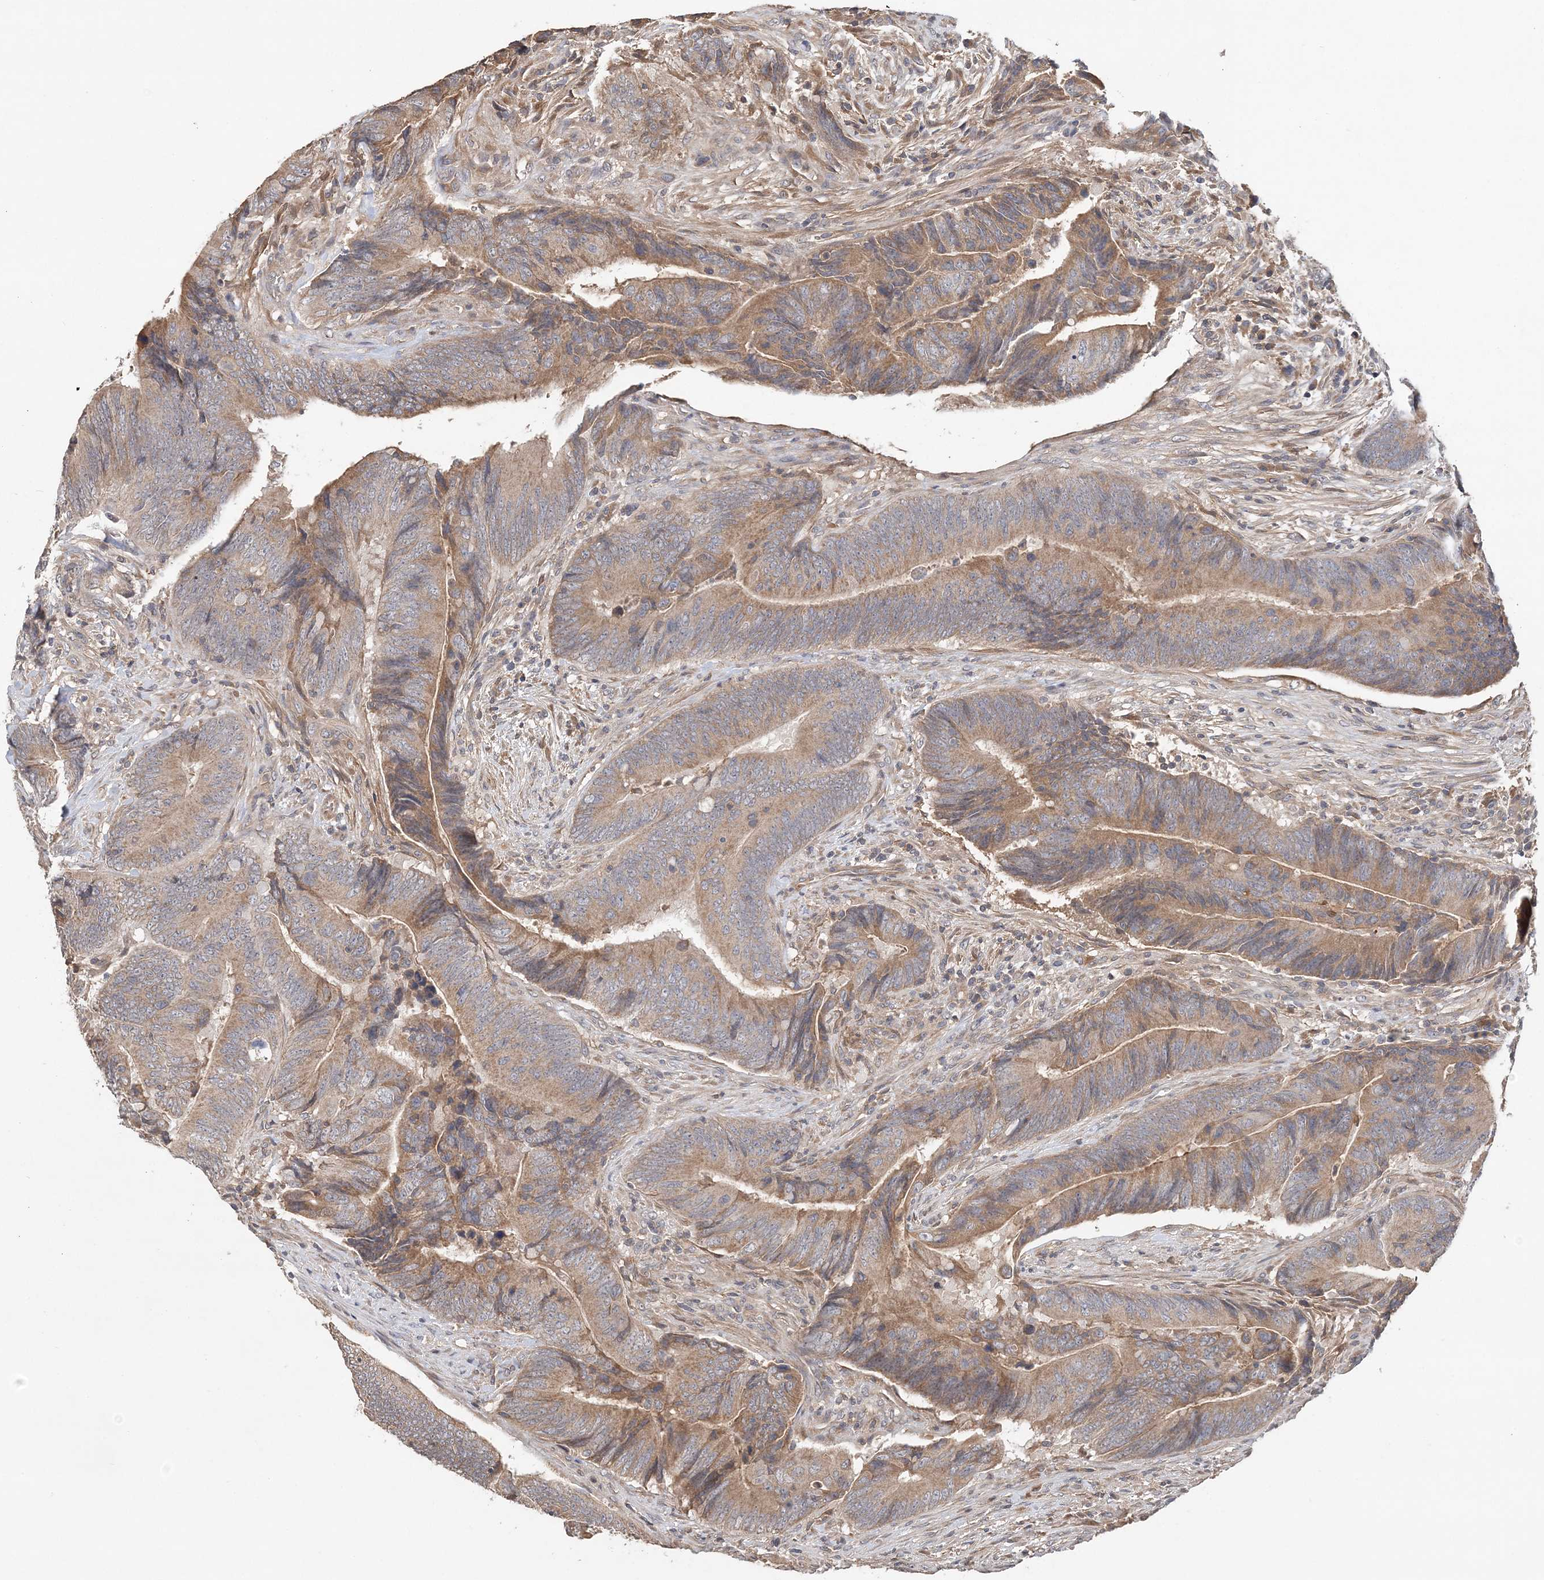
{"staining": {"intensity": "moderate", "quantity": ">75%", "location": "cytoplasmic/membranous"}, "tissue": "colorectal cancer", "cell_type": "Tumor cells", "image_type": "cancer", "snomed": [{"axis": "morphology", "description": "Normal tissue, NOS"}, {"axis": "morphology", "description": "Adenocarcinoma, NOS"}, {"axis": "topography", "description": "Colon"}], "caption": "Moderate cytoplasmic/membranous positivity is identified in approximately >75% of tumor cells in colorectal cancer (adenocarcinoma). (brown staining indicates protein expression, while blue staining denotes nuclei).", "gene": "SYCP3", "patient": {"sex": "male", "age": 56}}